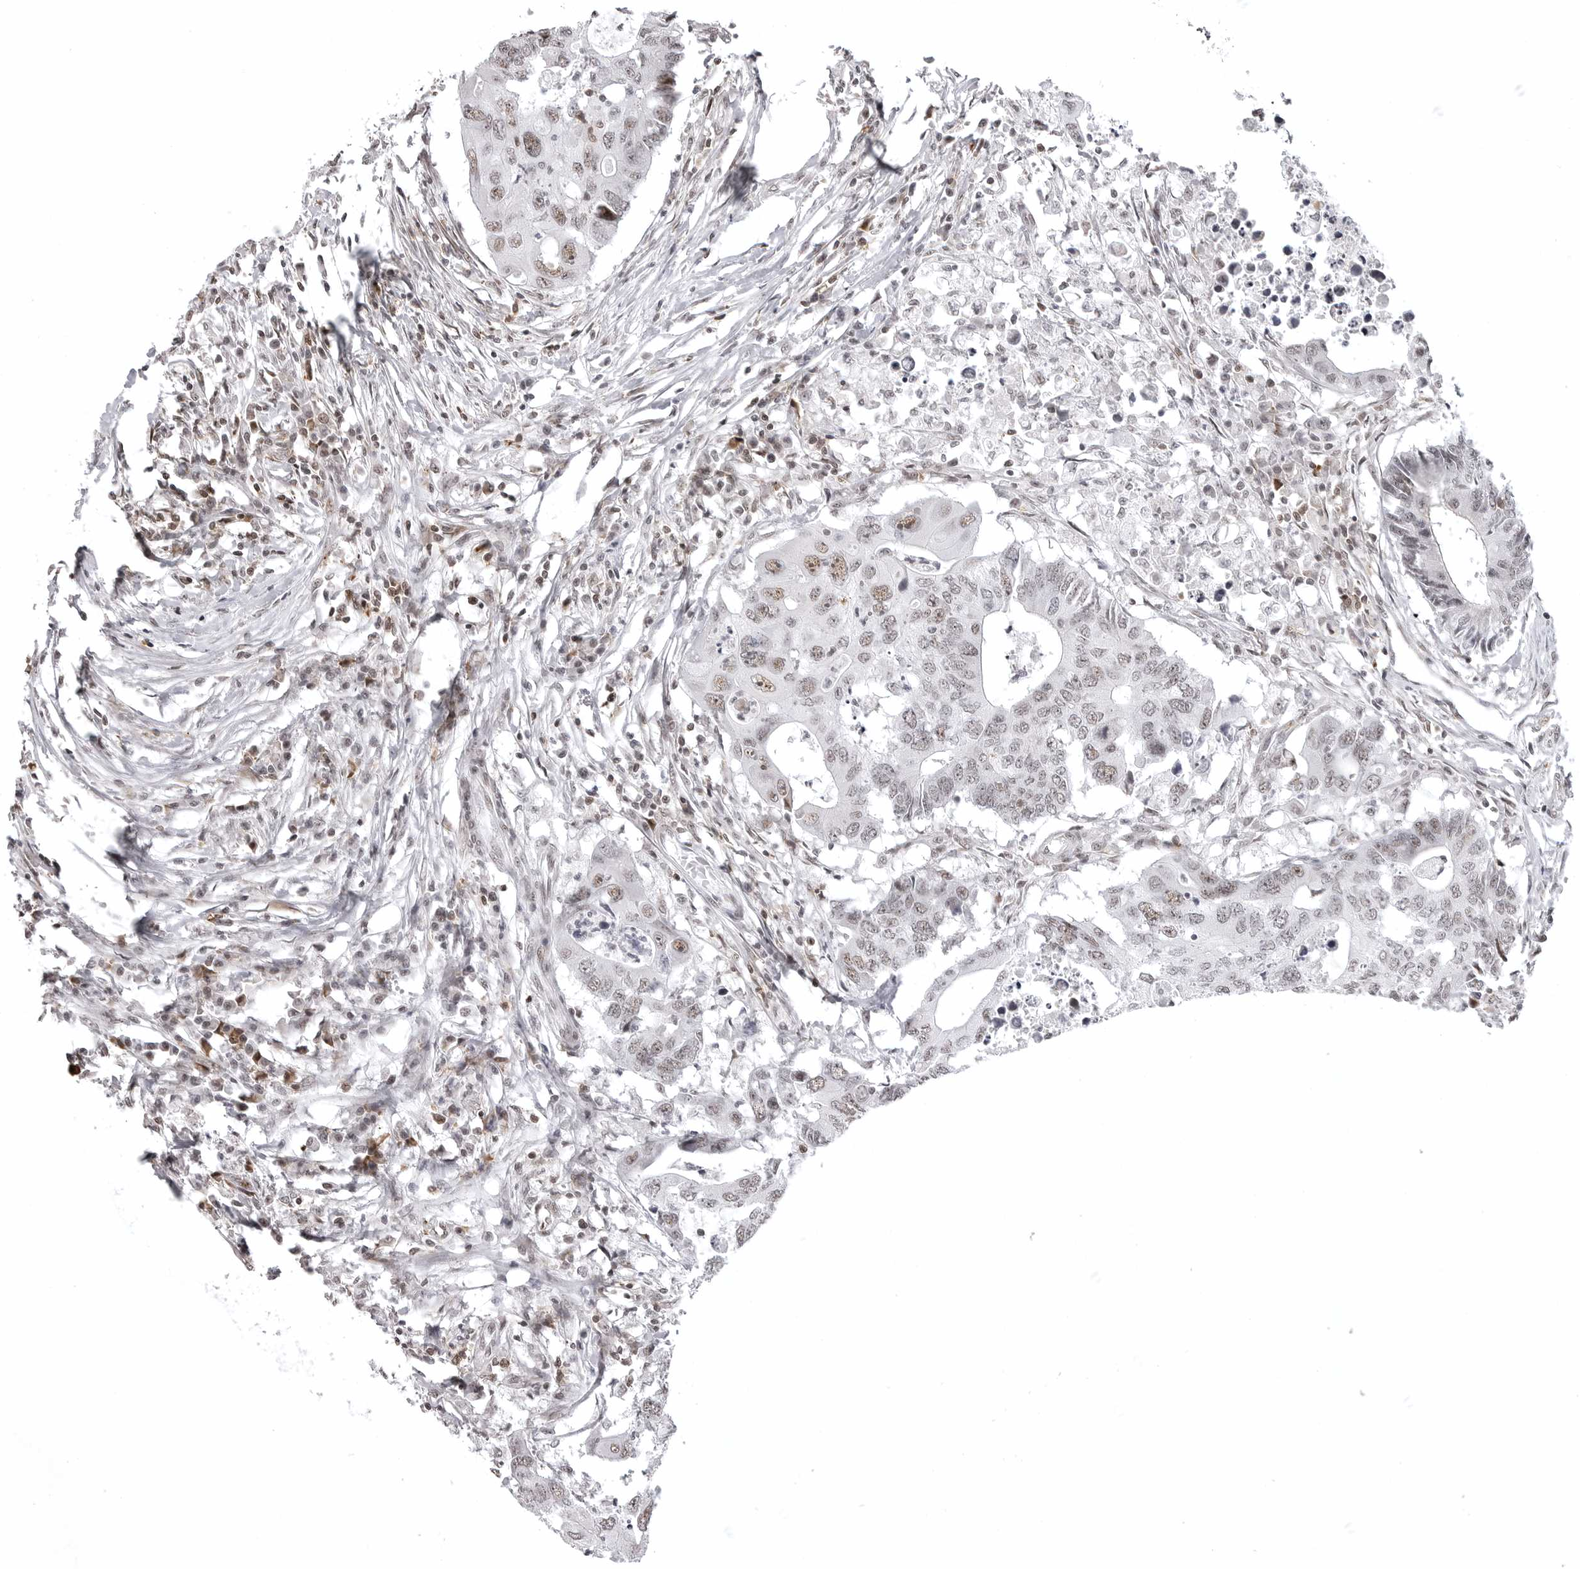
{"staining": {"intensity": "moderate", "quantity": "<25%", "location": "nuclear"}, "tissue": "colorectal cancer", "cell_type": "Tumor cells", "image_type": "cancer", "snomed": [{"axis": "morphology", "description": "Adenocarcinoma, NOS"}, {"axis": "topography", "description": "Colon"}], "caption": "A low amount of moderate nuclear expression is seen in approximately <25% of tumor cells in adenocarcinoma (colorectal) tissue. (IHC, brightfield microscopy, high magnification).", "gene": "WRAP53", "patient": {"sex": "male", "age": 71}}